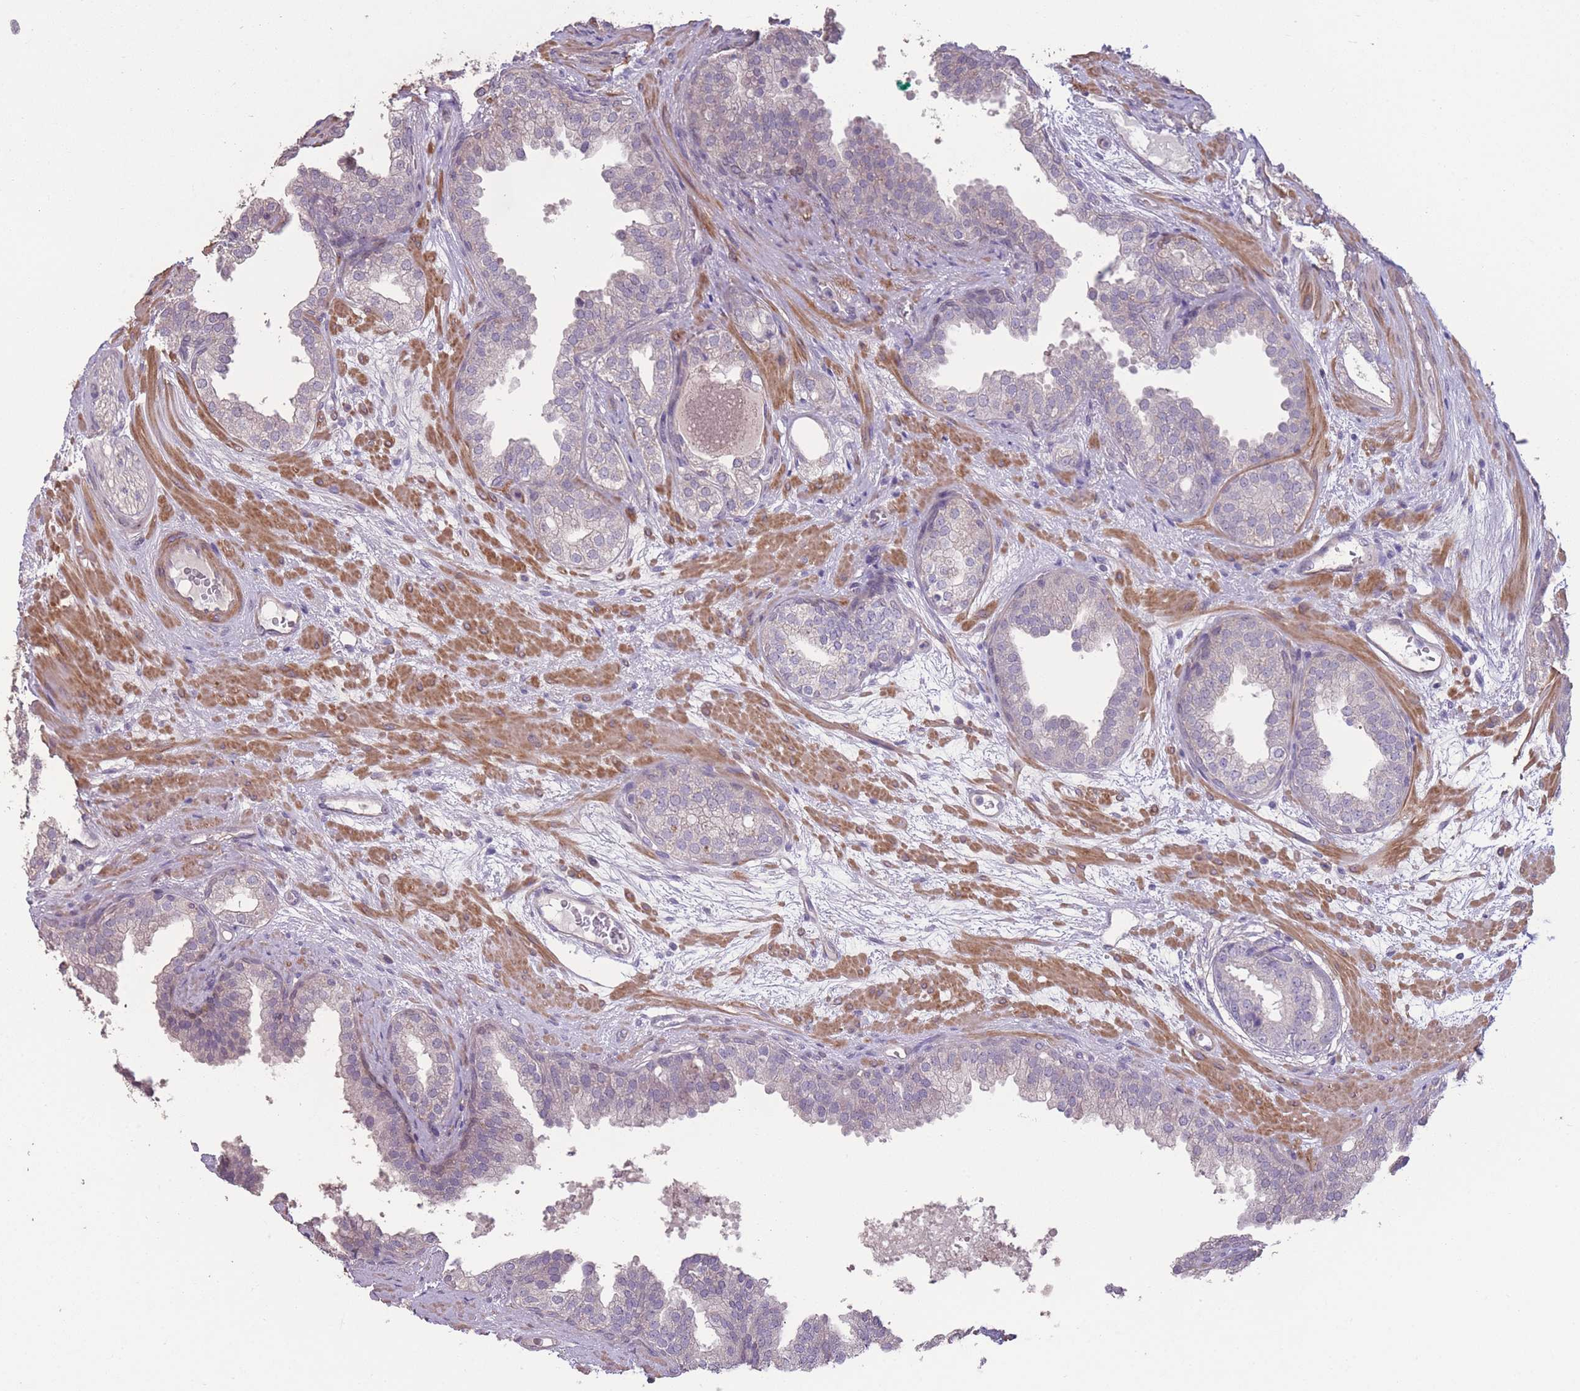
{"staining": {"intensity": "negative", "quantity": "none", "location": "none"}, "tissue": "prostate cancer", "cell_type": "Tumor cells", "image_type": "cancer", "snomed": [{"axis": "morphology", "description": "Adenocarcinoma, High grade"}, {"axis": "topography", "description": "Prostate"}], "caption": "Prostate cancer was stained to show a protein in brown. There is no significant expression in tumor cells.", "gene": "RSPH10B", "patient": {"sex": "male", "age": 59}}